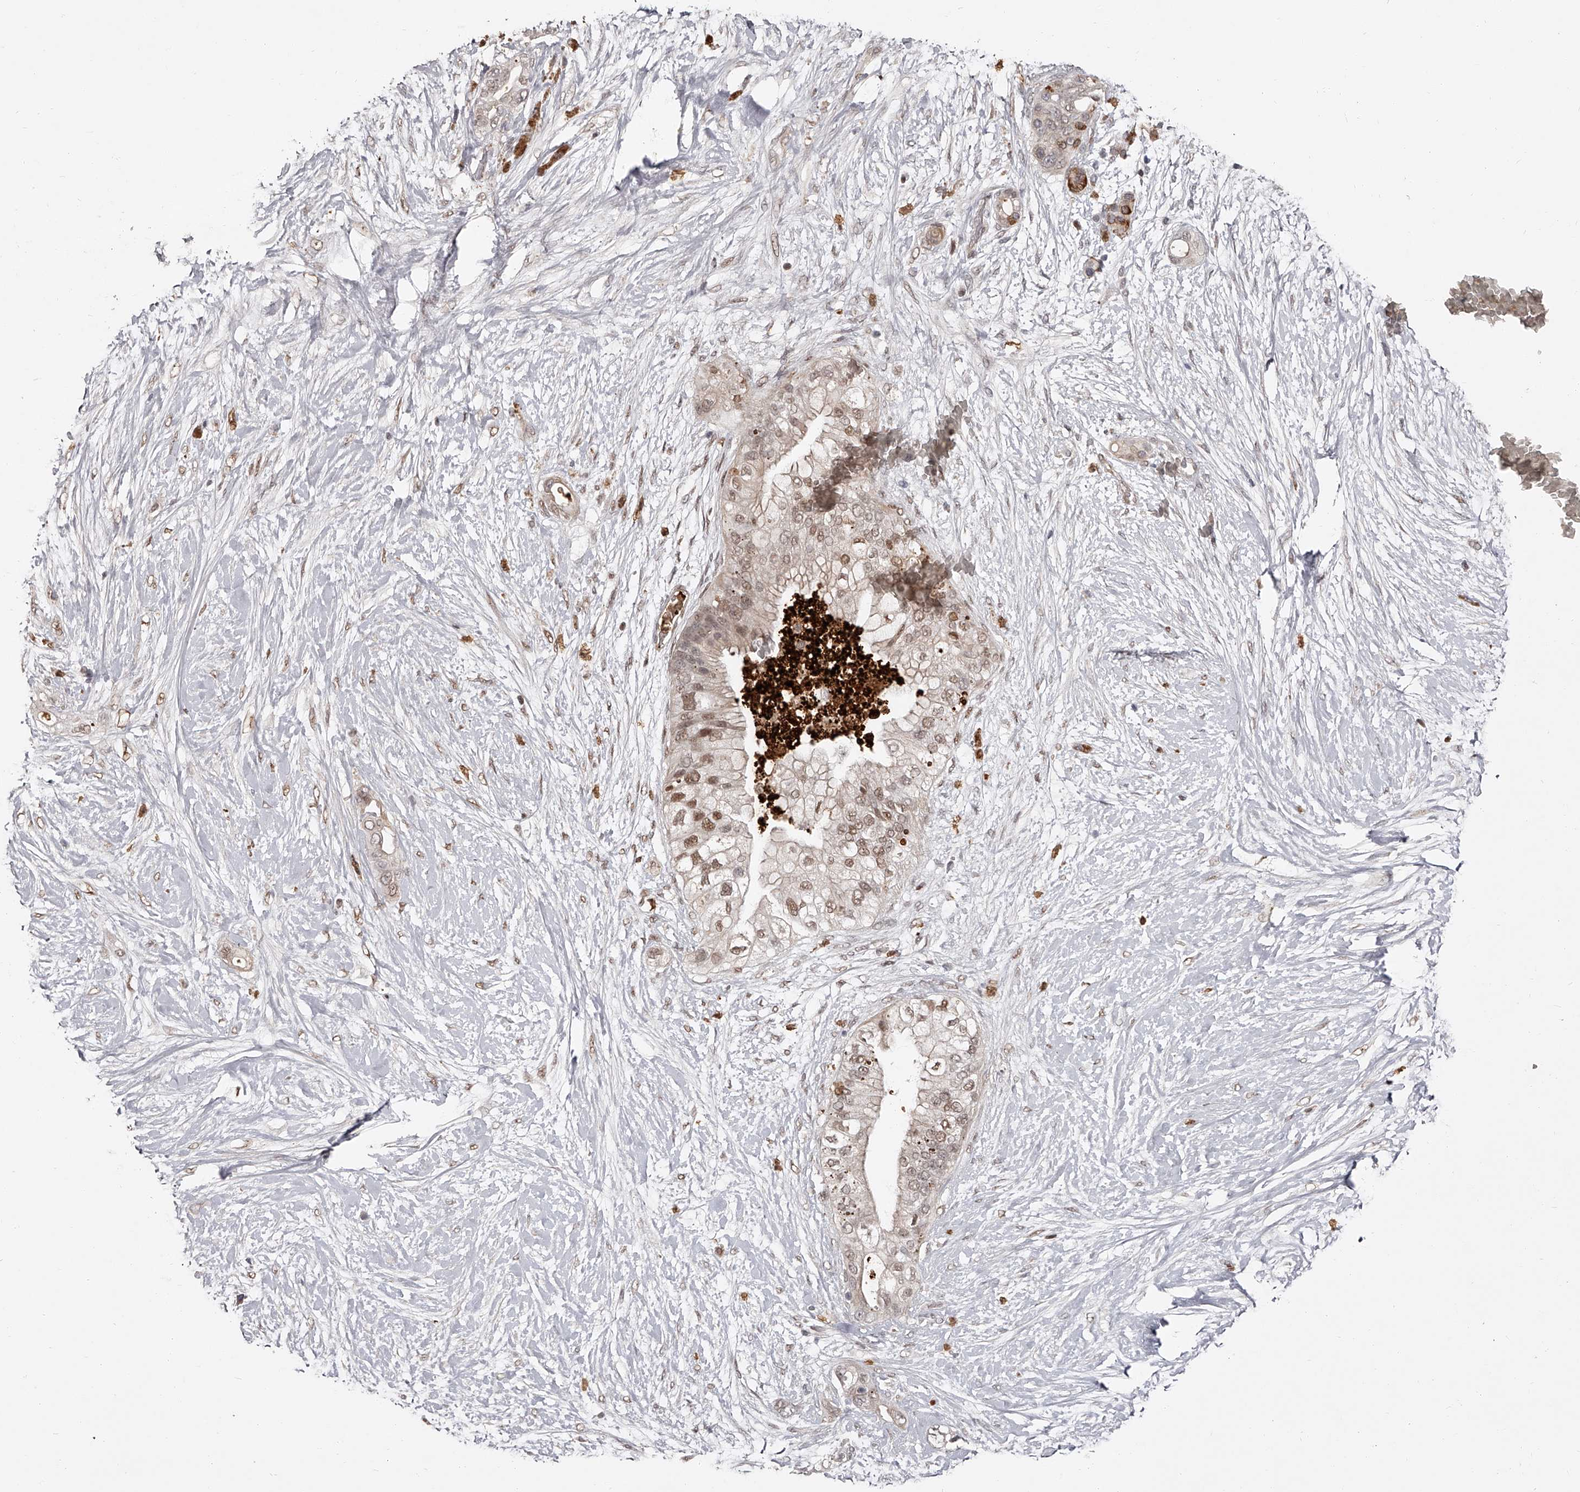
{"staining": {"intensity": "moderate", "quantity": "<25%", "location": "nuclear"}, "tissue": "pancreatic cancer", "cell_type": "Tumor cells", "image_type": "cancer", "snomed": [{"axis": "morphology", "description": "Adenocarcinoma, NOS"}, {"axis": "topography", "description": "Pancreas"}], "caption": "This is an image of immunohistochemistry (IHC) staining of pancreatic cancer (adenocarcinoma), which shows moderate positivity in the nuclear of tumor cells.", "gene": "URGCP", "patient": {"sex": "male", "age": 53}}